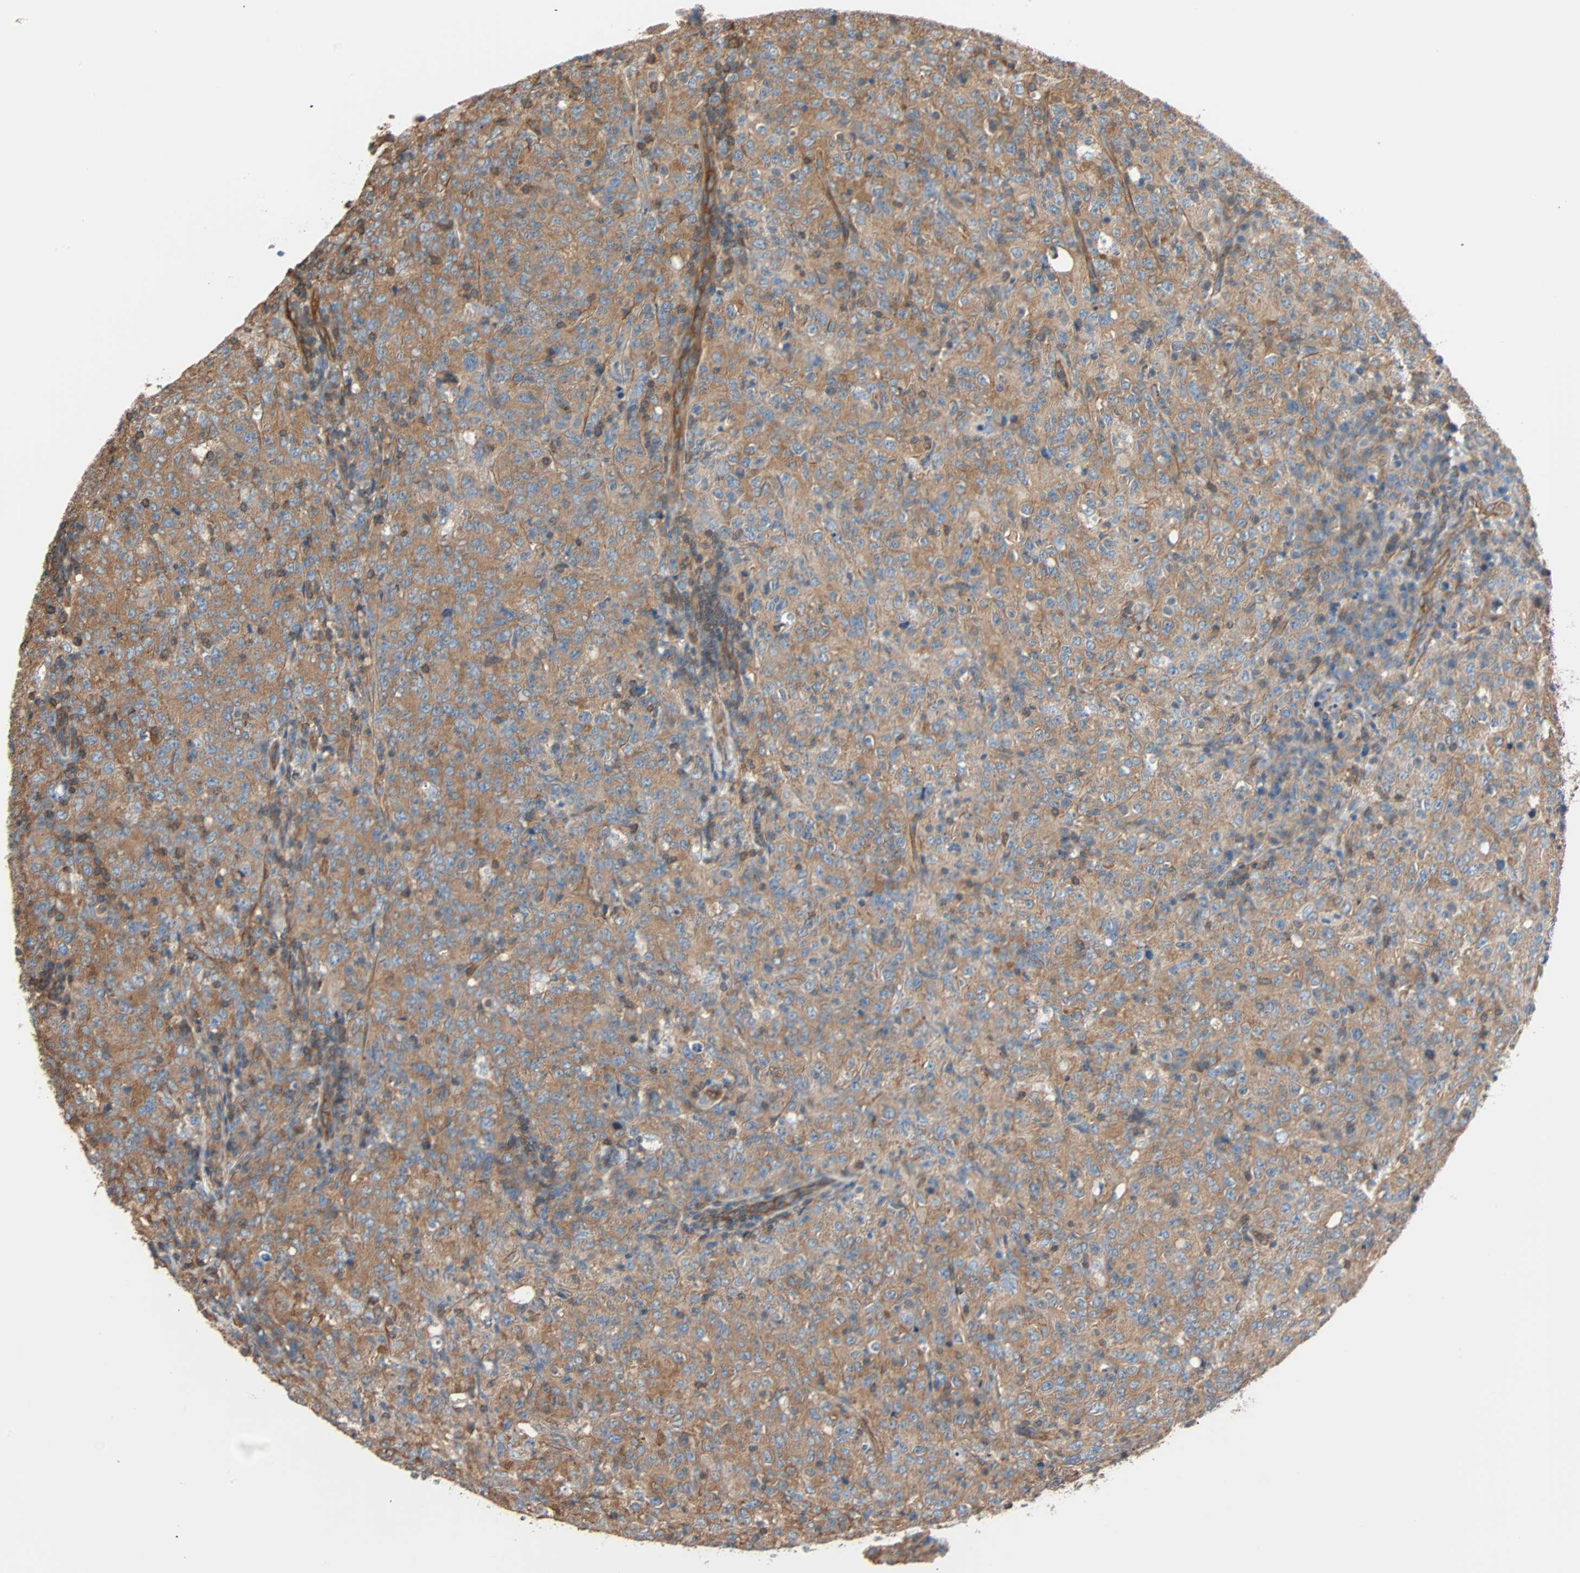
{"staining": {"intensity": "moderate", "quantity": ">75%", "location": "cytoplasmic/membranous"}, "tissue": "lymphoma", "cell_type": "Tumor cells", "image_type": "cancer", "snomed": [{"axis": "morphology", "description": "Malignant lymphoma, non-Hodgkin's type, High grade"}, {"axis": "topography", "description": "Tonsil"}], "caption": "An immunohistochemistry micrograph of neoplastic tissue is shown. Protein staining in brown shows moderate cytoplasmic/membranous positivity in malignant lymphoma, non-Hodgkin's type (high-grade) within tumor cells.", "gene": "GALNT10", "patient": {"sex": "female", "age": 36}}